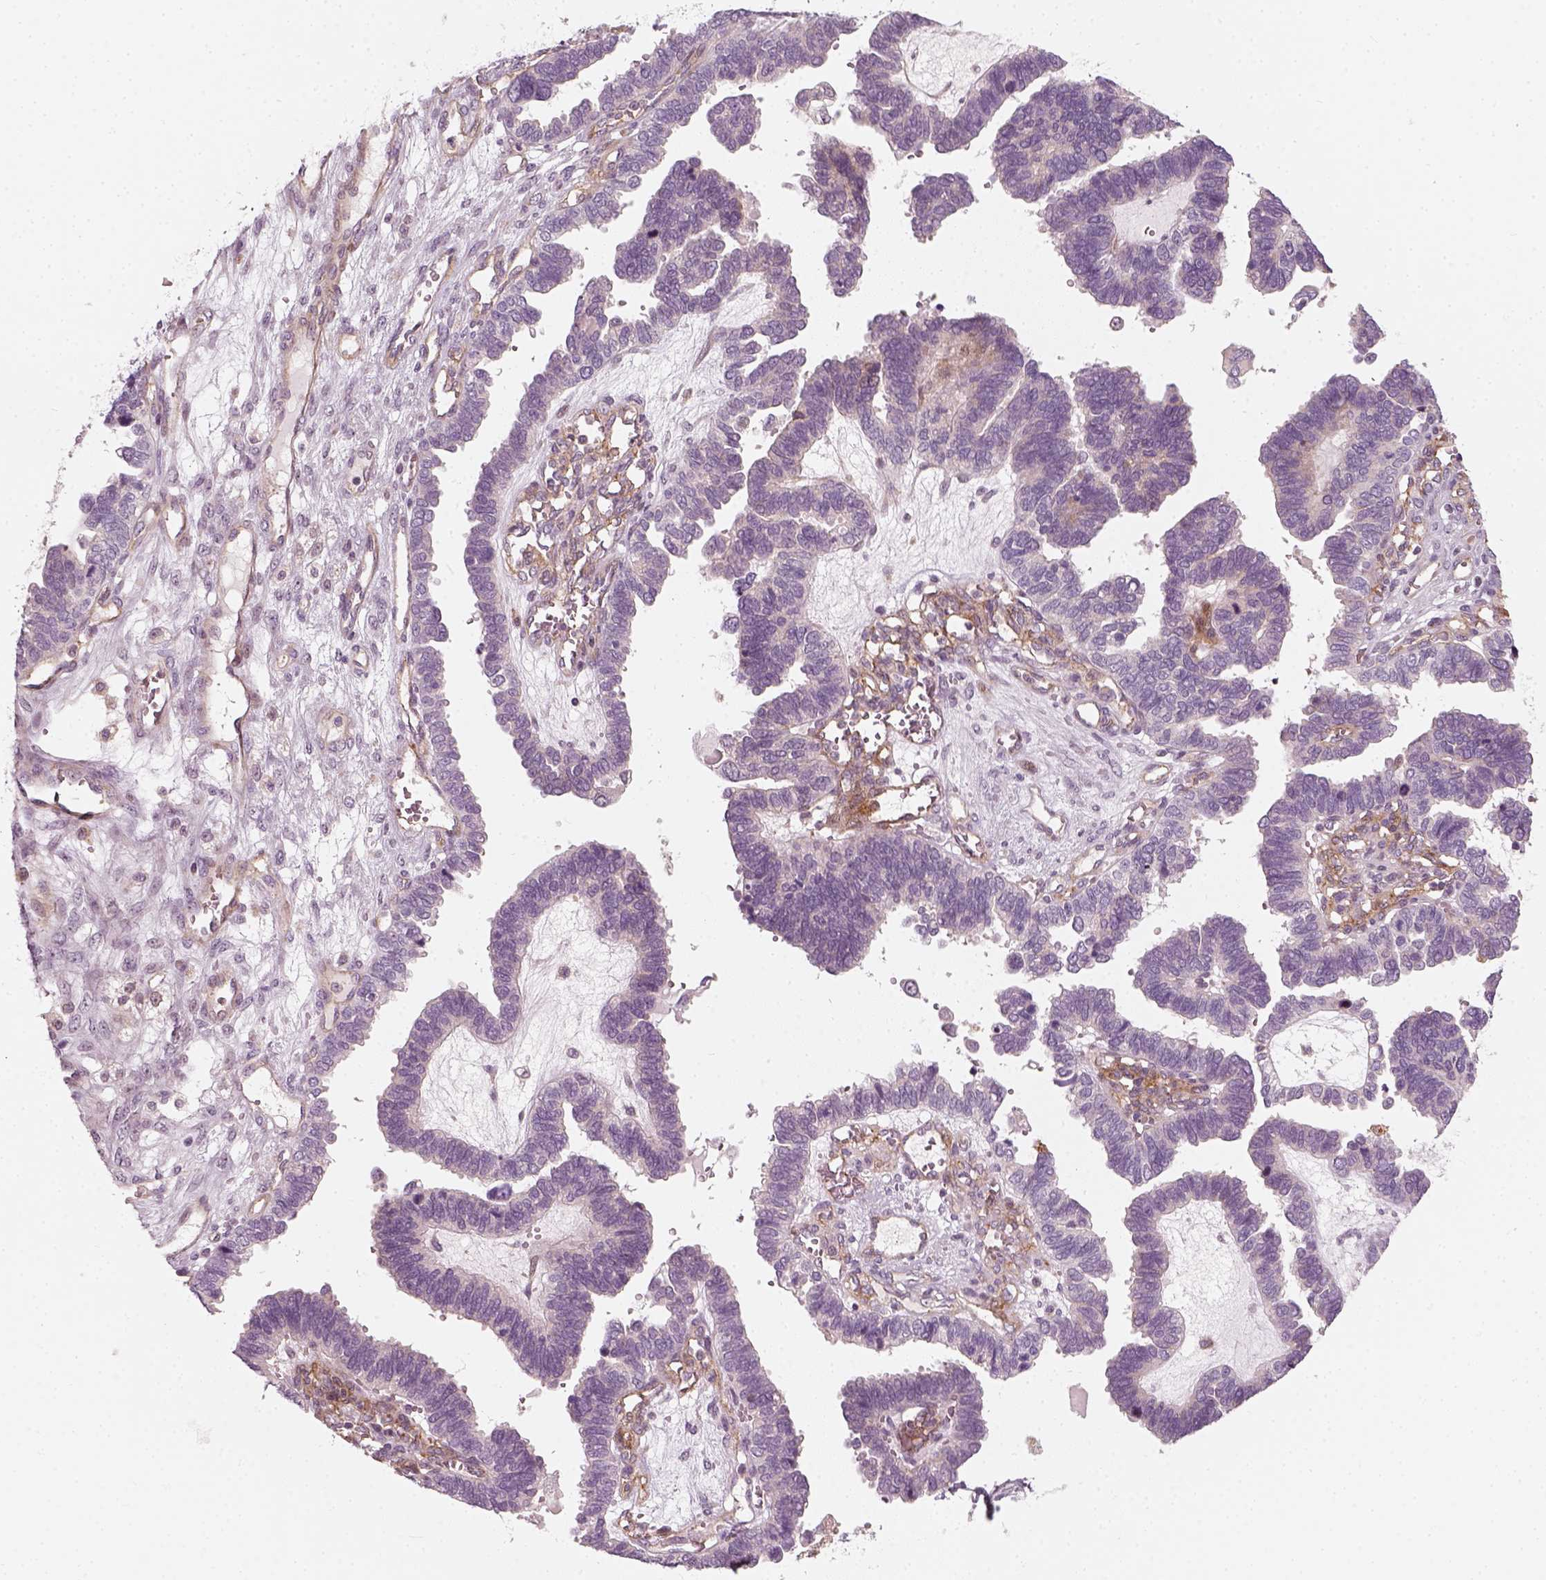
{"staining": {"intensity": "negative", "quantity": "none", "location": "none"}, "tissue": "ovarian cancer", "cell_type": "Tumor cells", "image_type": "cancer", "snomed": [{"axis": "morphology", "description": "Cystadenocarcinoma, serous, NOS"}, {"axis": "topography", "description": "Ovary"}], "caption": "This is an immunohistochemistry (IHC) photomicrograph of human ovarian cancer (serous cystadenocarcinoma). There is no staining in tumor cells.", "gene": "DNASE1L1", "patient": {"sex": "female", "age": 51}}